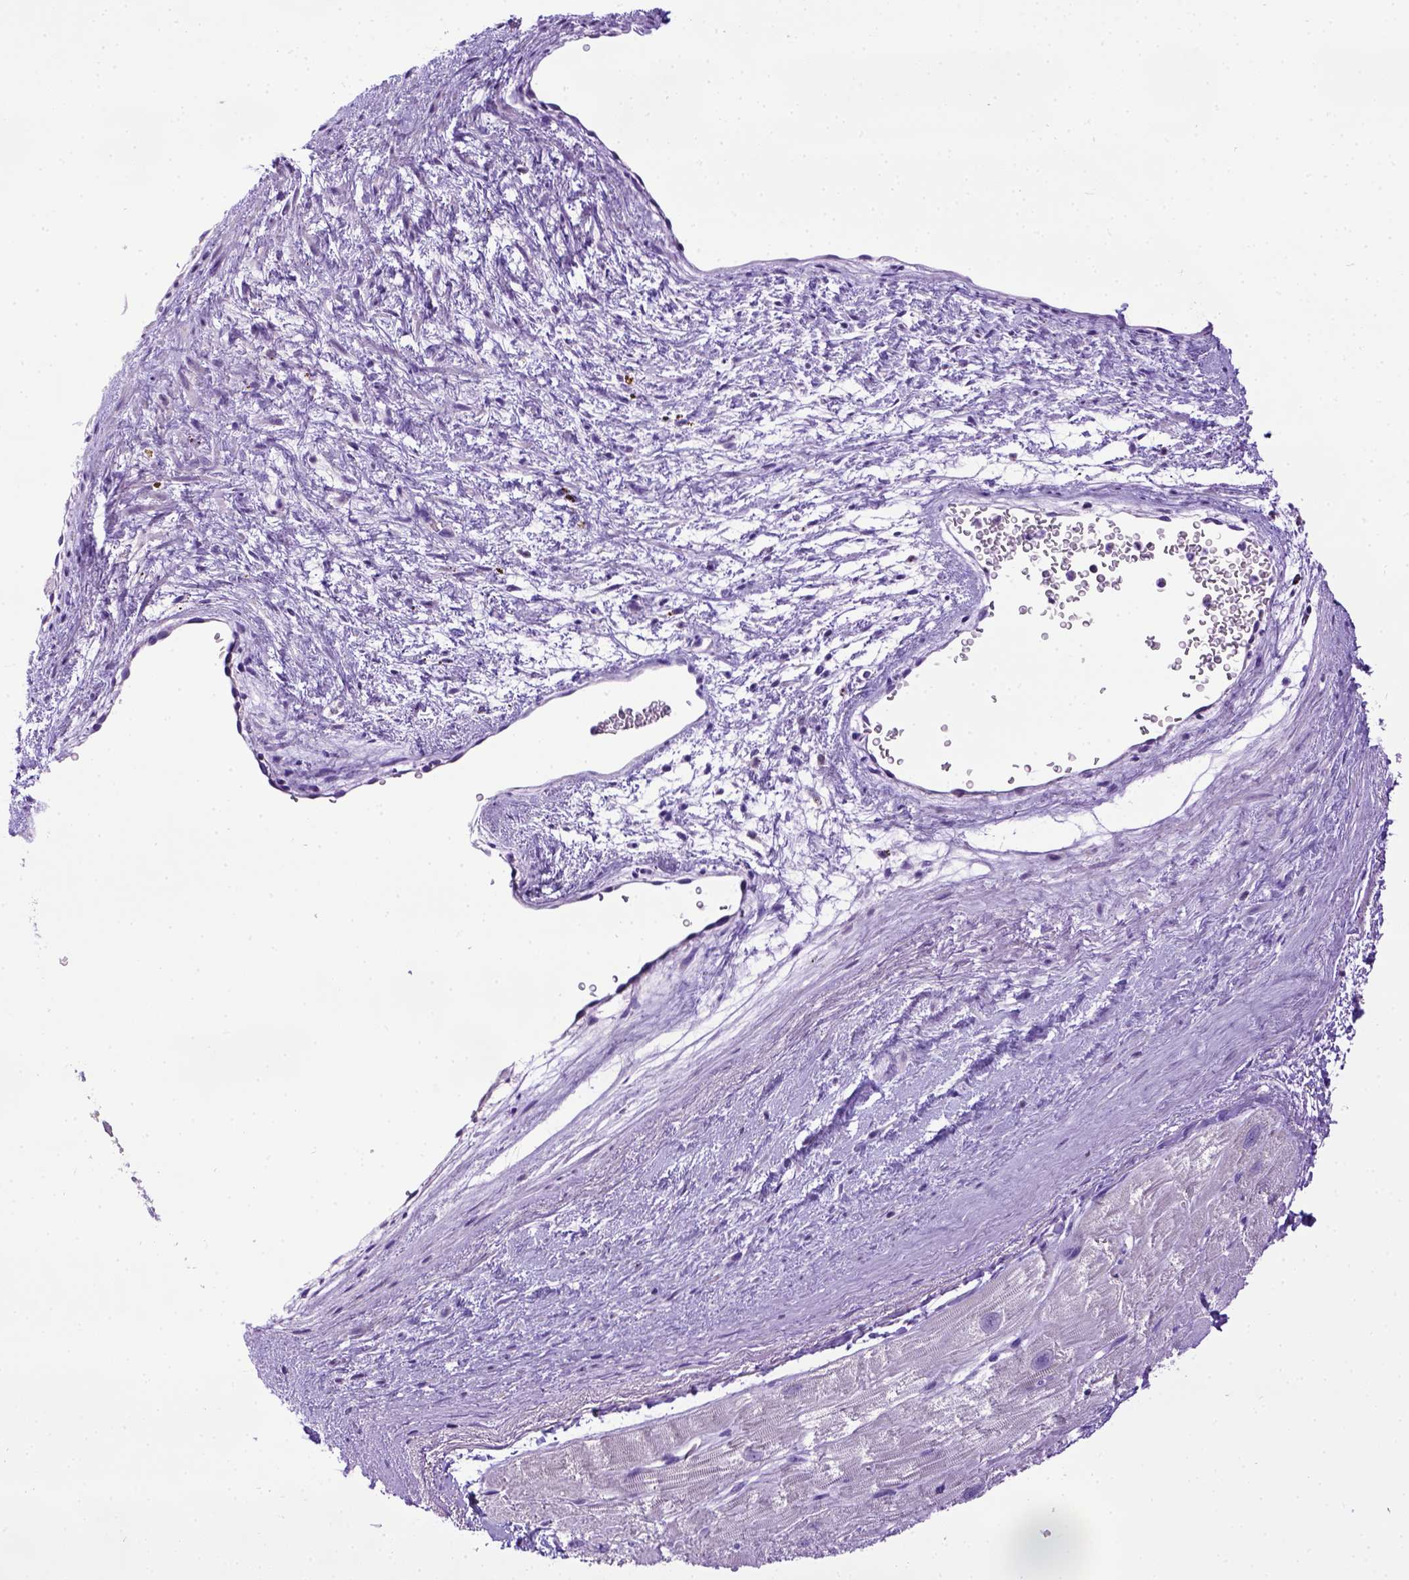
{"staining": {"intensity": "negative", "quantity": "none", "location": "none"}, "tissue": "heart muscle", "cell_type": "Cardiomyocytes", "image_type": "normal", "snomed": [{"axis": "morphology", "description": "Normal tissue, NOS"}, {"axis": "topography", "description": "Heart"}], "caption": "IHC histopathology image of benign heart muscle stained for a protein (brown), which exhibits no expression in cardiomyocytes.", "gene": "SPEF1", "patient": {"sex": "male", "age": 61}}